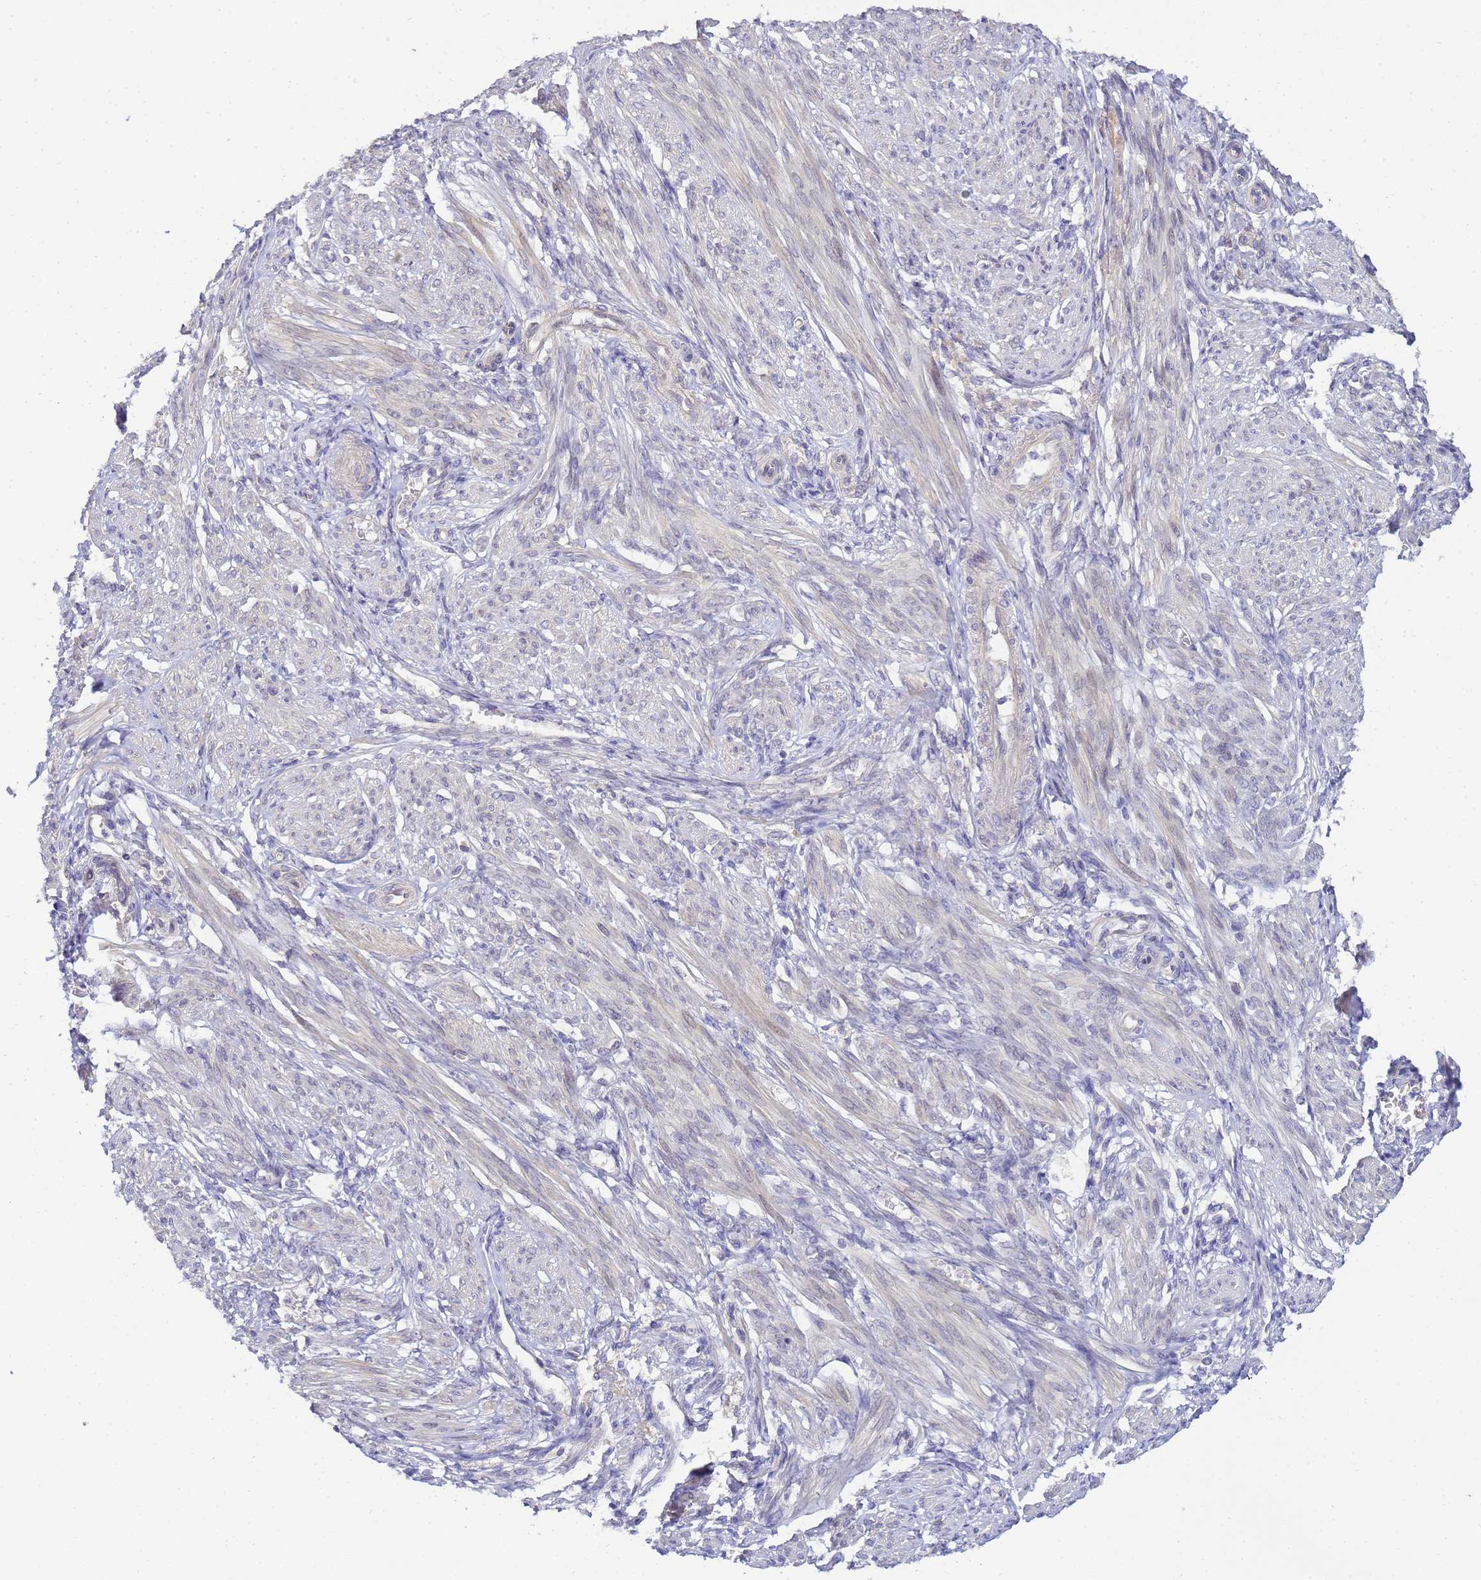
{"staining": {"intensity": "weak", "quantity": "25%-75%", "location": "cytoplasmic/membranous"}, "tissue": "smooth muscle", "cell_type": "Smooth muscle cells", "image_type": "normal", "snomed": [{"axis": "morphology", "description": "Normal tissue, NOS"}, {"axis": "topography", "description": "Smooth muscle"}], "caption": "About 25%-75% of smooth muscle cells in benign human smooth muscle show weak cytoplasmic/membranous protein expression as visualized by brown immunohistochemical staining.", "gene": "TBCD", "patient": {"sex": "female", "age": 39}}